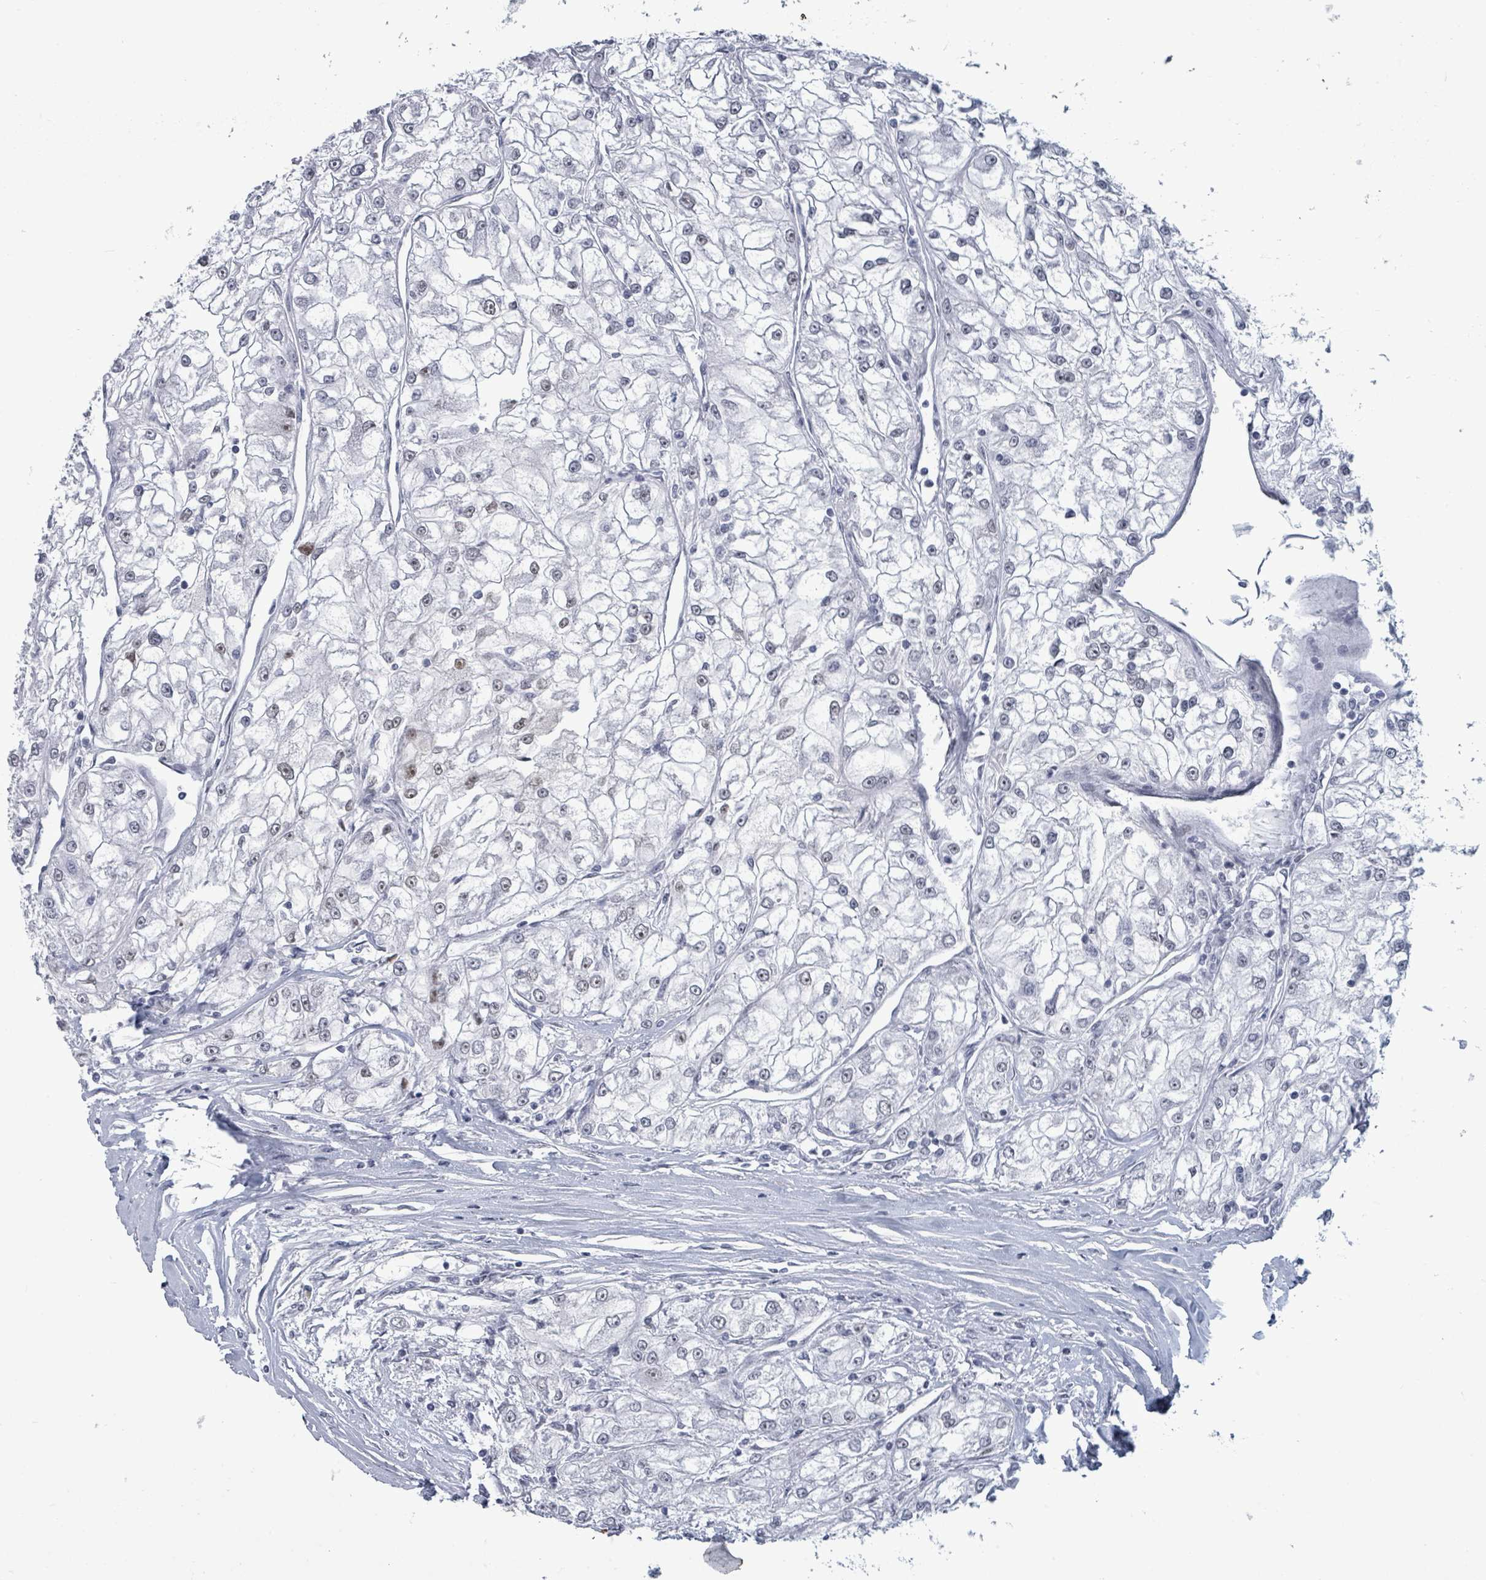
{"staining": {"intensity": "moderate", "quantity": "<25%", "location": "nuclear"}, "tissue": "renal cancer", "cell_type": "Tumor cells", "image_type": "cancer", "snomed": [{"axis": "morphology", "description": "Adenocarcinoma, NOS"}, {"axis": "topography", "description": "Kidney"}], "caption": "Immunohistochemical staining of human adenocarcinoma (renal) displays low levels of moderate nuclear protein staining in approximately <25% of tumor cells. The protein of interest is stained brown, and the nuclei are stained in blue (DAB (3,3'-diaminobenzidine) IHC with brightfield microscopy, high magnification).", "gene": "ERCC5", "patient": {"sex": "female", "age": 72}}